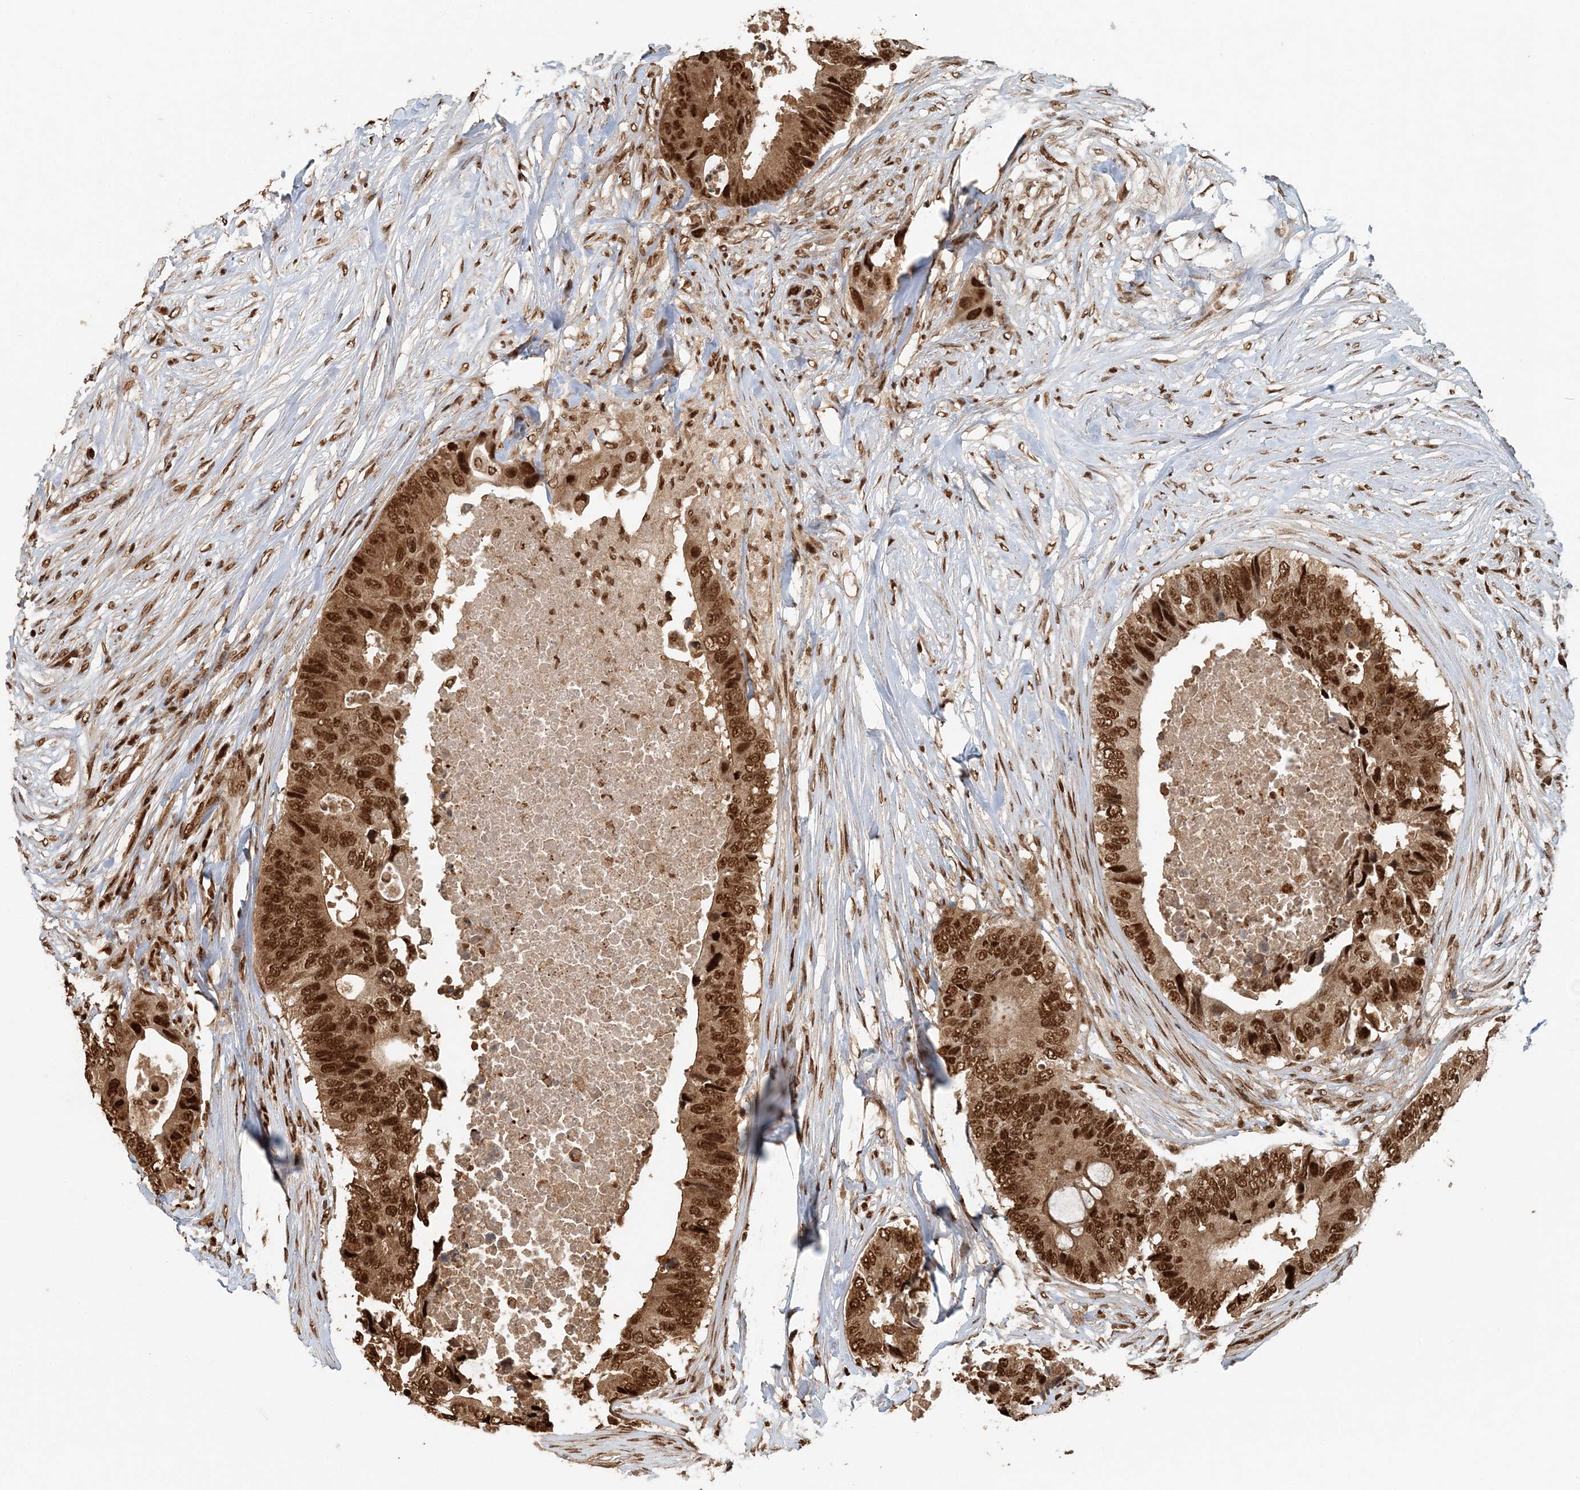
{"staining": {"intensity": "strong", "quantity": ">75%", "location": "nuclear"}, "tissue": "colorectal cancer", "cell_type": "Tumor cells", "image_type": "cancer", "snomed": [{"axis": "morphology", "description": "Adenocarcinoma, NOS"}, {"axis": "topography", "description": "Colon"}], "caption": "Immunohistochemistry (IHC) (DAB) staining of colorectal cancer demonstrates strong nuclear protein expression in about >75% of tumor cells.", "gene": "ARHGAP35", "patient": {"sex": "male", "age": 71}}